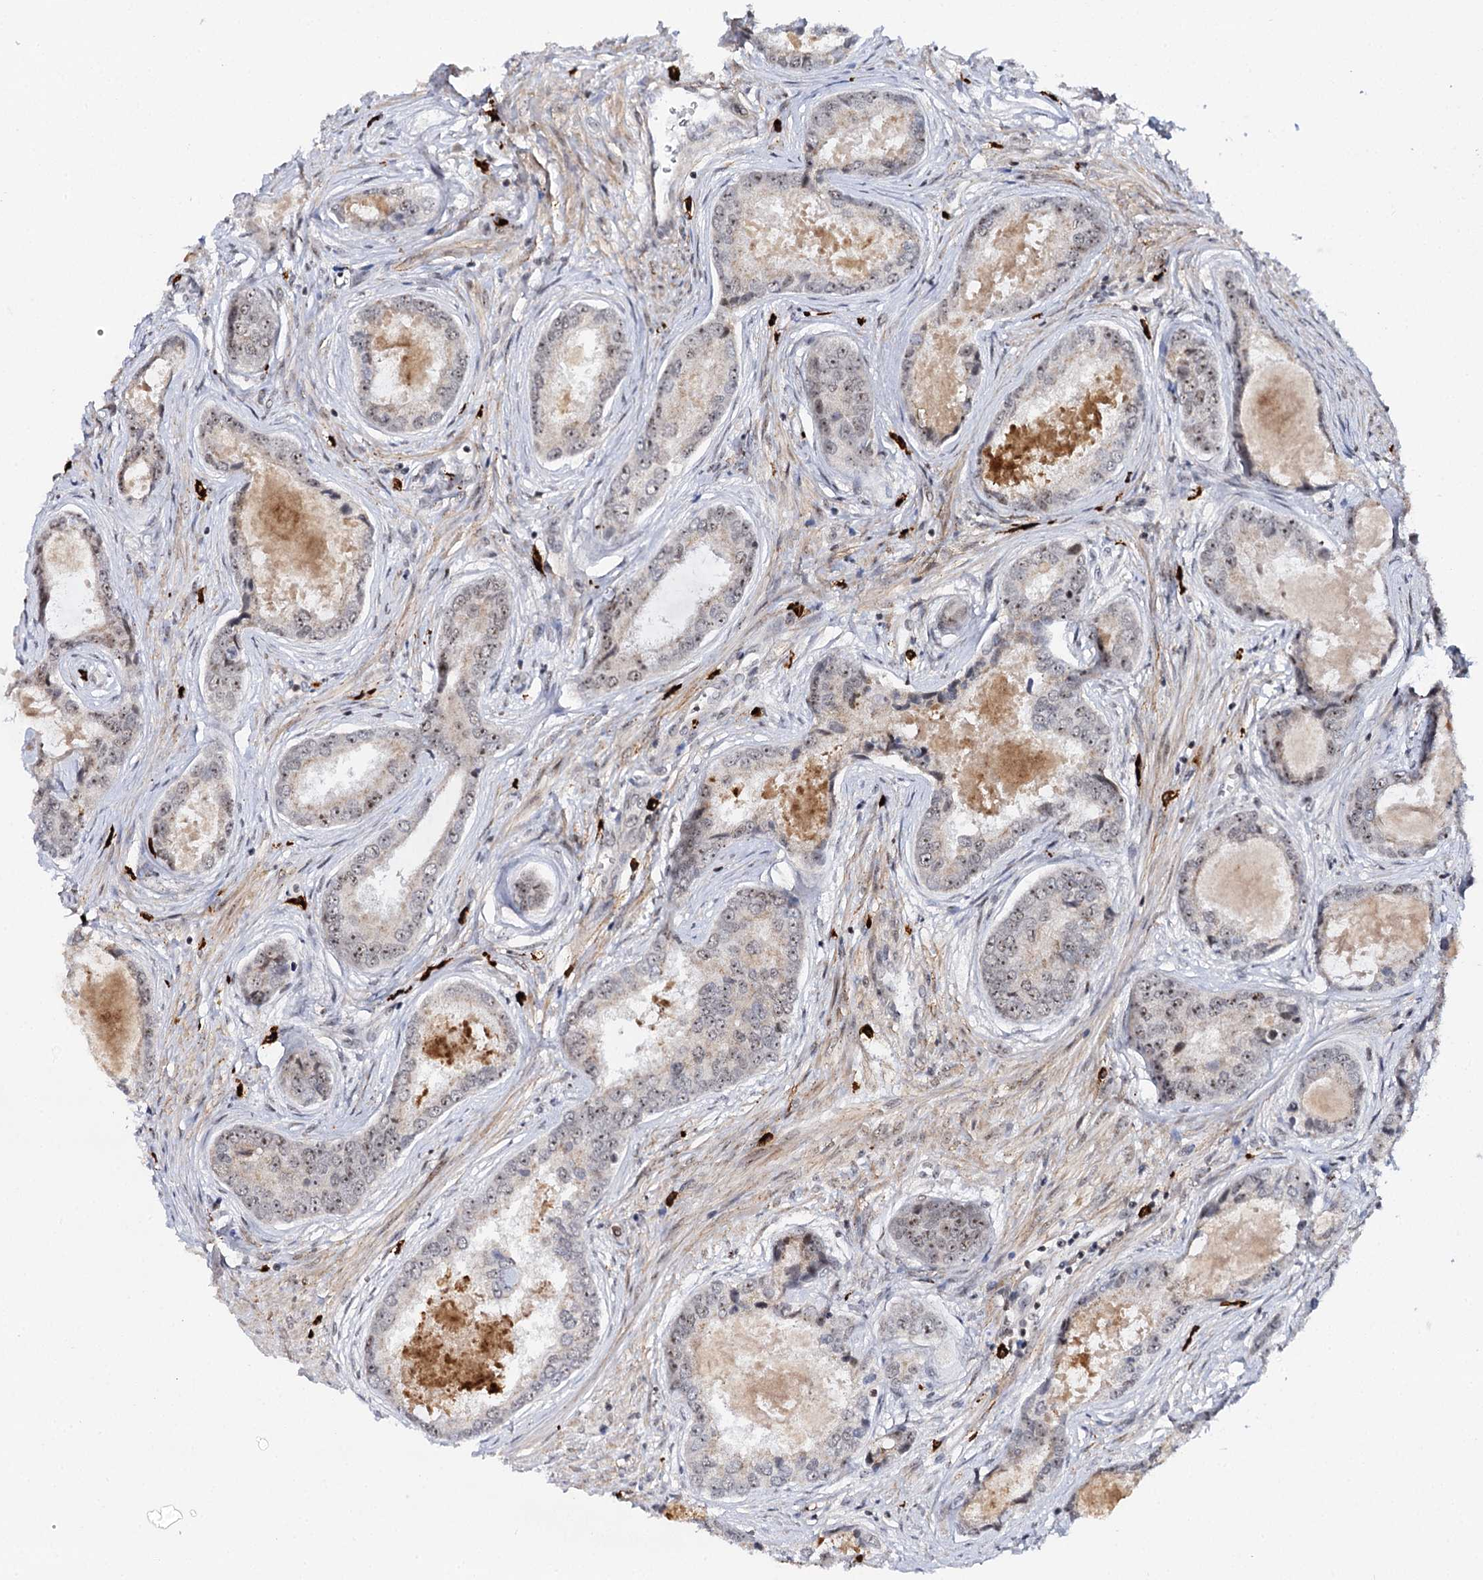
{"staining": {"intensity": "moderate", "quantity": "<25%", "location": "nuclear"}, "tissue": "prostate cancer", "cell_type": "Tumor cells", "image_type": "cancer", "snomed": [{"axis": "morphology", "description": "Adenocarcinoma, Low grade"}, {"axis": "topography", "description": "Prostate"}], "caption": "Approximately <25% of tumor cells in human adenocarcinoma (low-grade) (prostate) show moderate nuclear protein expression as visualized by brown immunohistochemical staining.", "gene": "BUD13", "patient": {"sex": "male", "age": 68}}